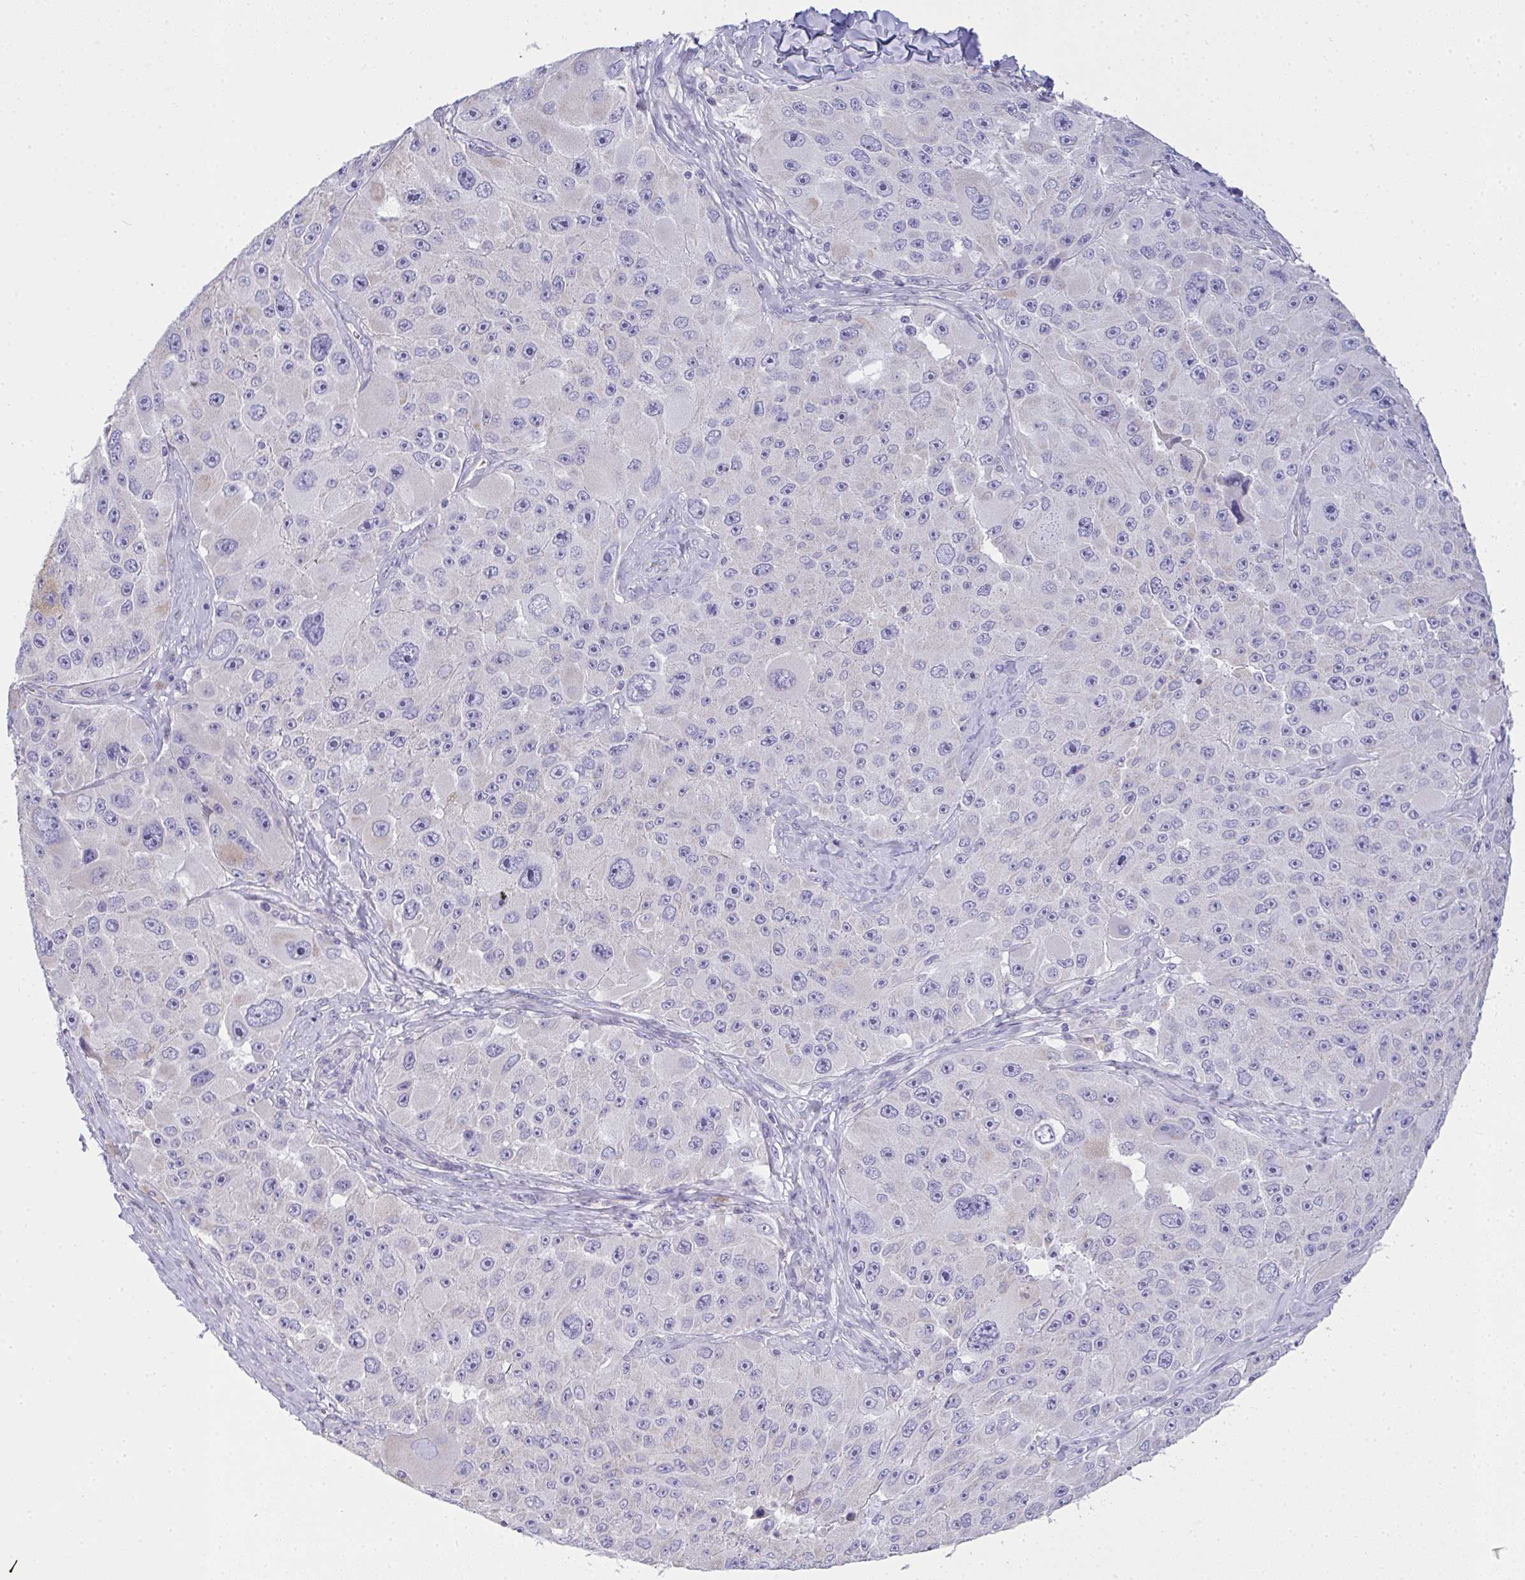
{"staining": {"intensity": "negative", "quantity": "none", "location": "none"}, "tissue": "melanoma", "cell_type": "Tumor cells", "image_type": "cancer", "snomed": [{"axis": "morphology", "description": "Malignant melanoma, Metastatic site"}, {"axis": "topography", "description": "Lymph node"}], "caption": "Micrograph shows no protein expression in tumor cells of malignant melanoma (metastatic site) tissue.", "gene": "GSDMB", "patient": {"sex": "male", "age": 62}}